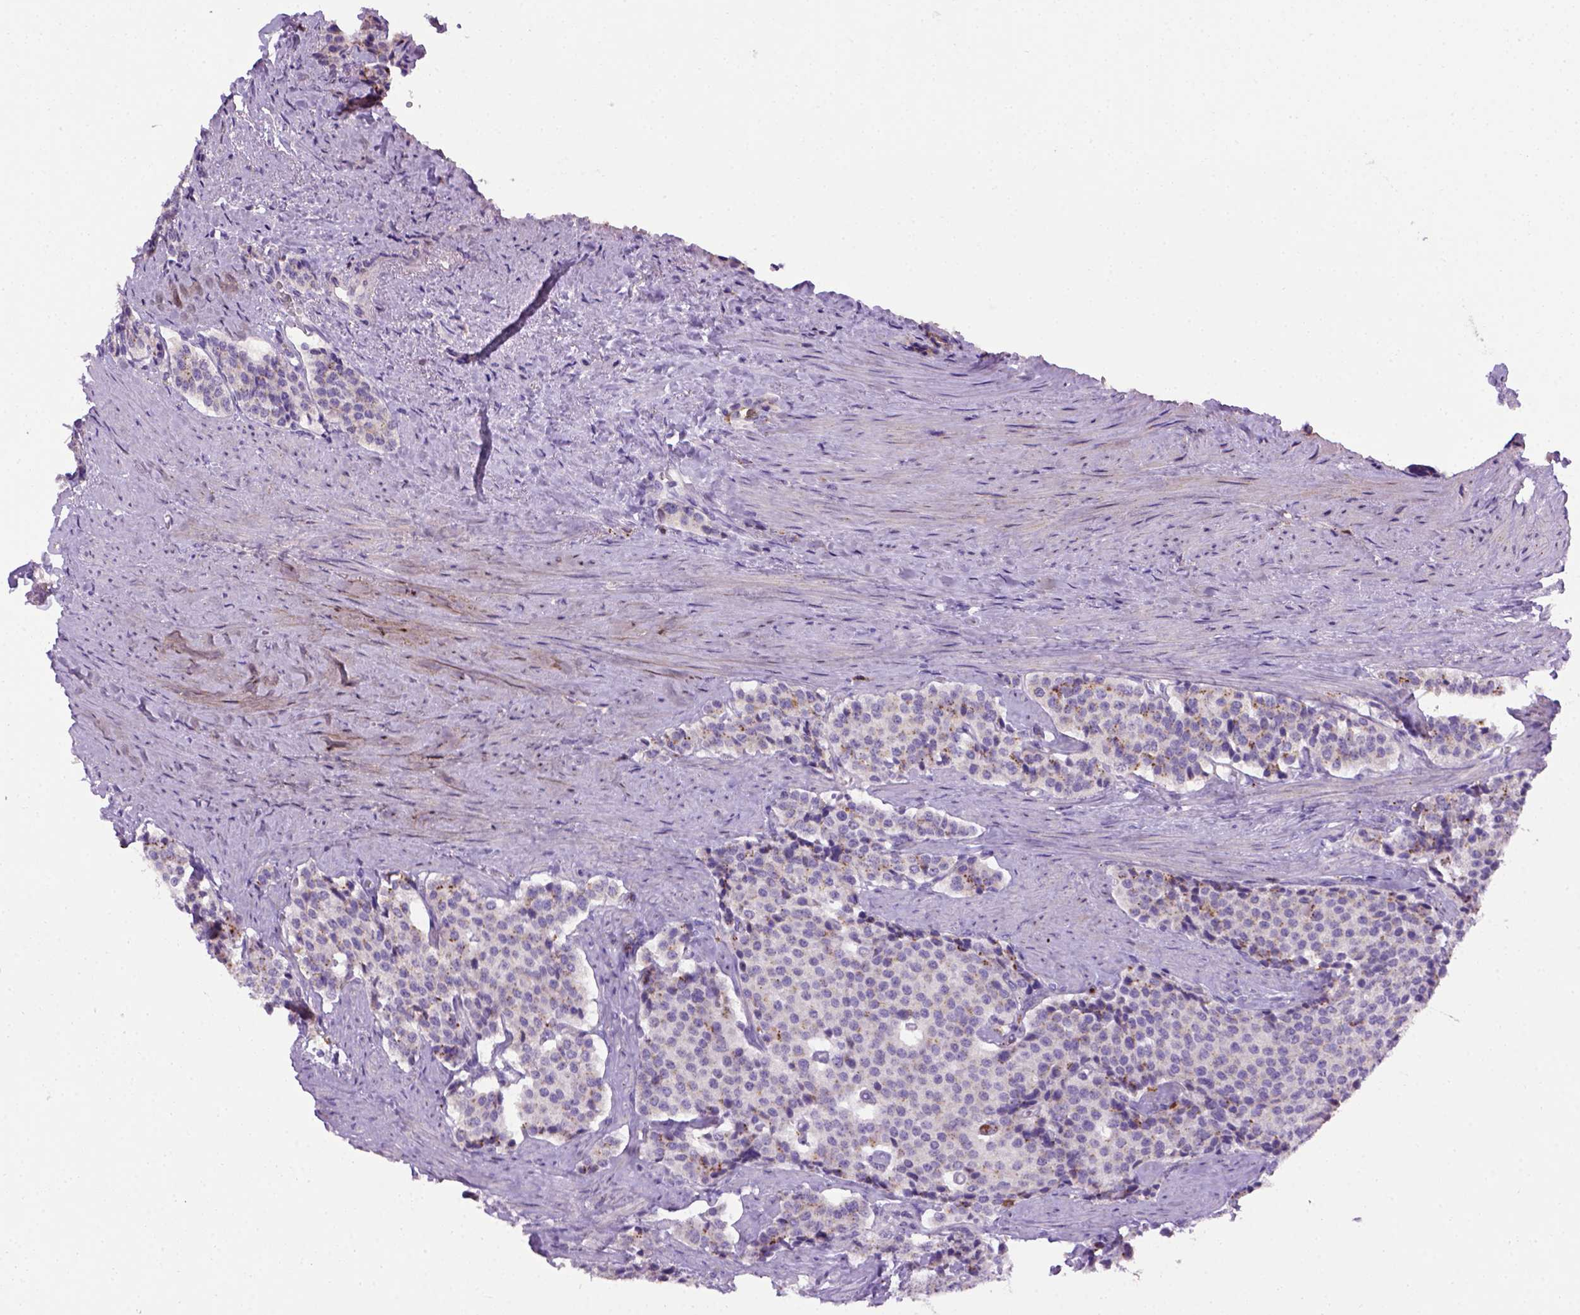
{"staining": {"intensity": "negative", "quantity": "none", "location": "none"}, "tissue": "carcinoid", "cell_type": "Tumor cells", "image_type": "cancer", "snomed": [{"axis": "morphology", "description": "Carcinoid, malignant, NOS"}, {"axis": "topography", "description": "Small intestine"}], "caption": "The photomicrograph demonstrates no staining of tumor cells in carcinoid (malignant).", "gene": "CD3E", "patient": {"sex": "female", "age": 58}}